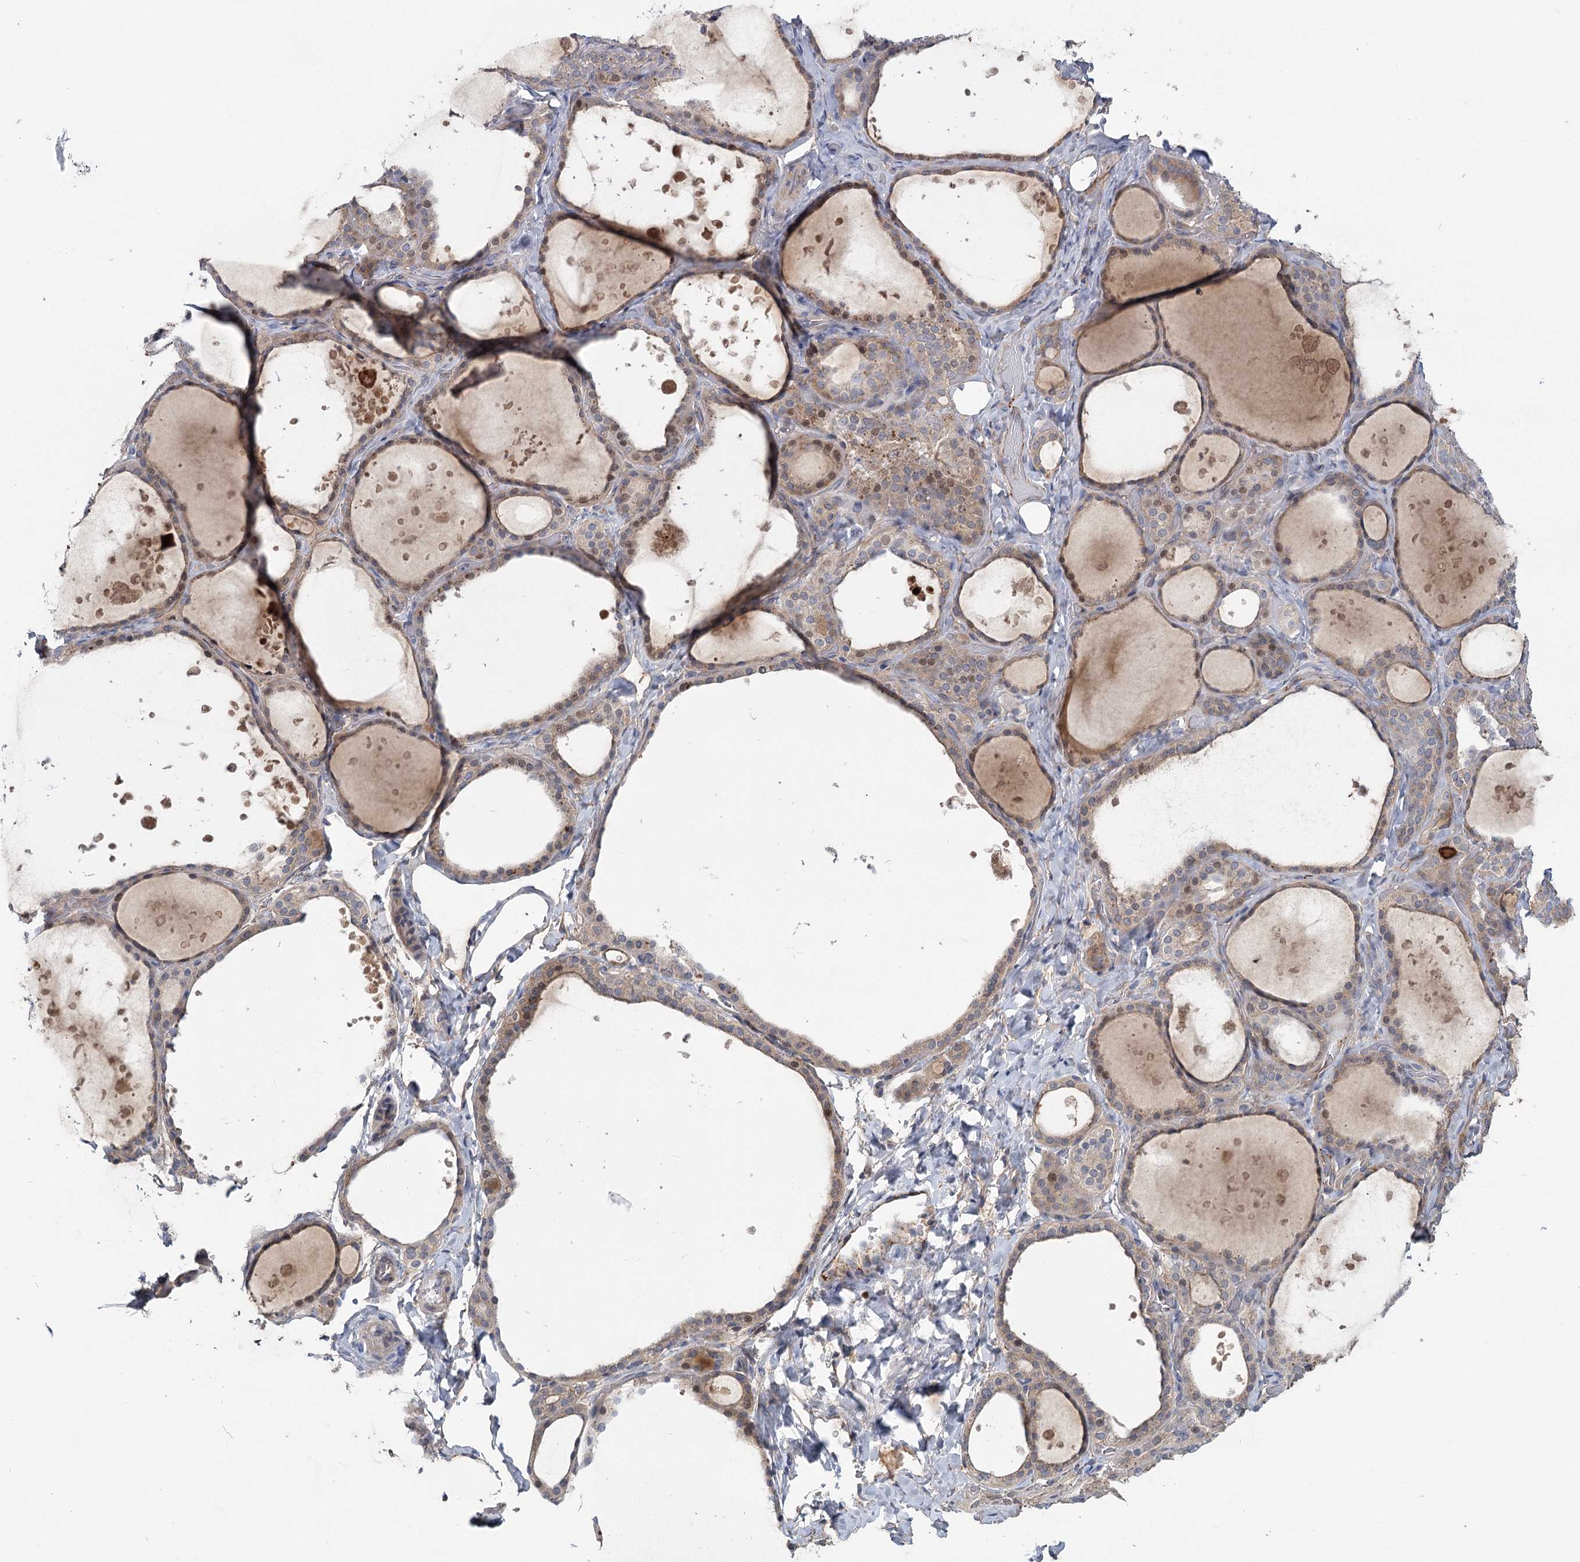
{"staining": {"intensity": "moderate", "quantity": "25%-75%", "location": "cytoplasmic/membranous"}, "tissue": "thyroid gland", "cell_type": "Glandular cells", "image_type": "normal", "snomed": [{"axis": "morphology", "description": "Normal tissue, NOS"}, {"axis": "topography", "description": "Thyroid gland"}], "caption": "Normal thyroid gland was stained to show a protein in brown. There is medium levels of moderate cytoplasmic/membranous staining in about 25%-75% of glandular cells.", "gene": "MAP3K13", "patient": {"sex": "female", "age": 44}}